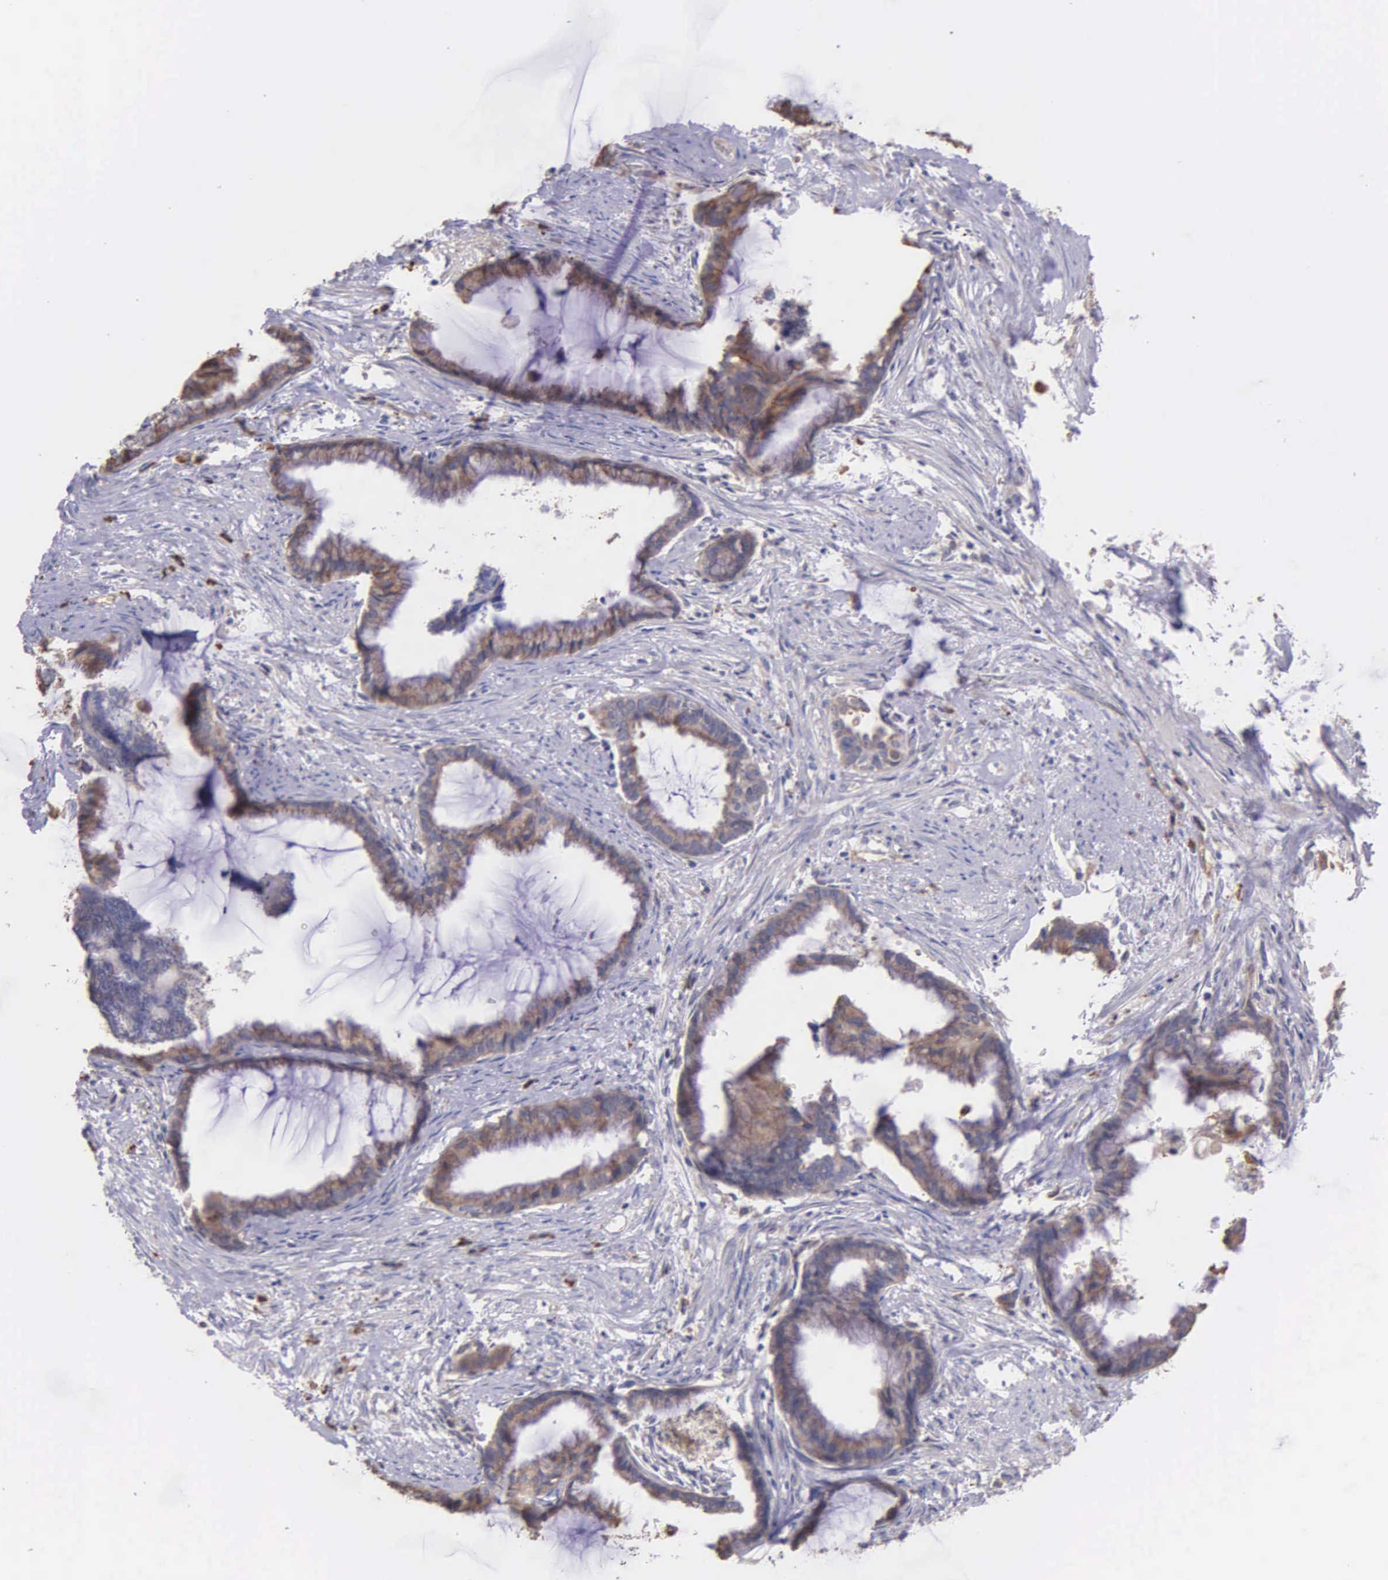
{"staining": {"intensity": "moderate", "quantity": ">75%", "location": "cytoplasmic/membranous"}, "tissue": "endometrial cancer", "cell_type": "Tumor cells", "image_type": "cancer", "snomed": [{"axis": "morphology", "description": "Adenocarcinoma, NOS"}, {"axis": "topography", "description": "Endometrium"}], "caption": "Immunohistochemistry (DAB (3,3'-diaminobenzidine)) staining of endometrial adenocarcinoma exhibits moderate cytoplasmic/membranous protein staining in approximately >75% of tumor cells.", "gene": "ZC3H12B", "patient": {"sex": "female", "age": 86}}